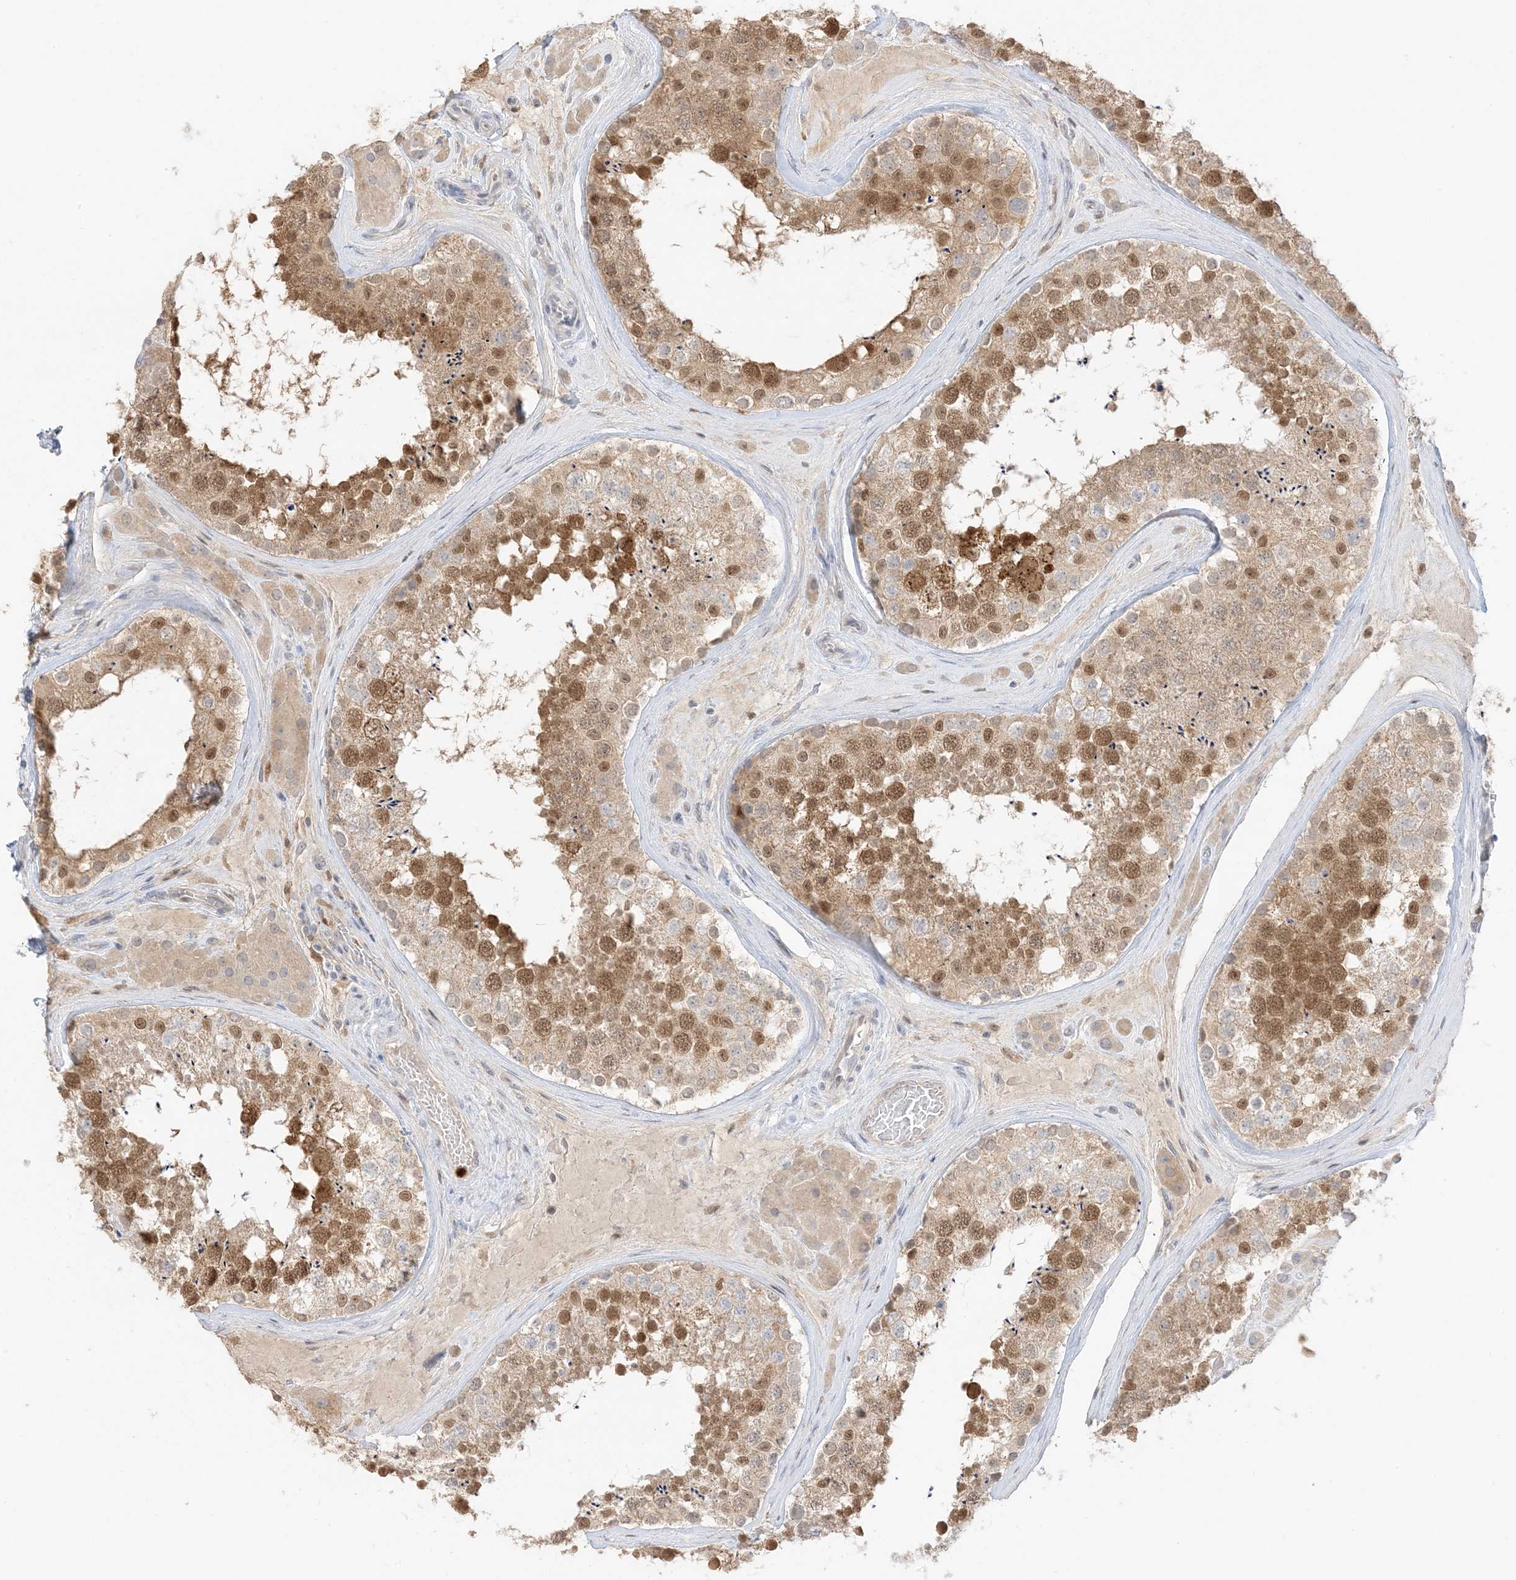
{"staining": {"intensity": "moderate", "quantity": ">75%", "location": "cytoplasmic/membranous,nuclear"}, "tissue": "testis", "cell_type": "Cells in seminiferous ducts", "image_type": "normal", "snomed": [{"axis": "morphology", "description": "Normal tissue, NOS"}, {"axis": "topography", "description": "Testis"}], "caption": "Immunohistochemistry (IHC) of benign human testis demonstrates medium levels of moderate cytoplasmic/membranous,nuclear staining in approximately >75% of cells in seminiferous ducts.", "gene": "GCA", "patient": {"sex": "male", "age": 46}}